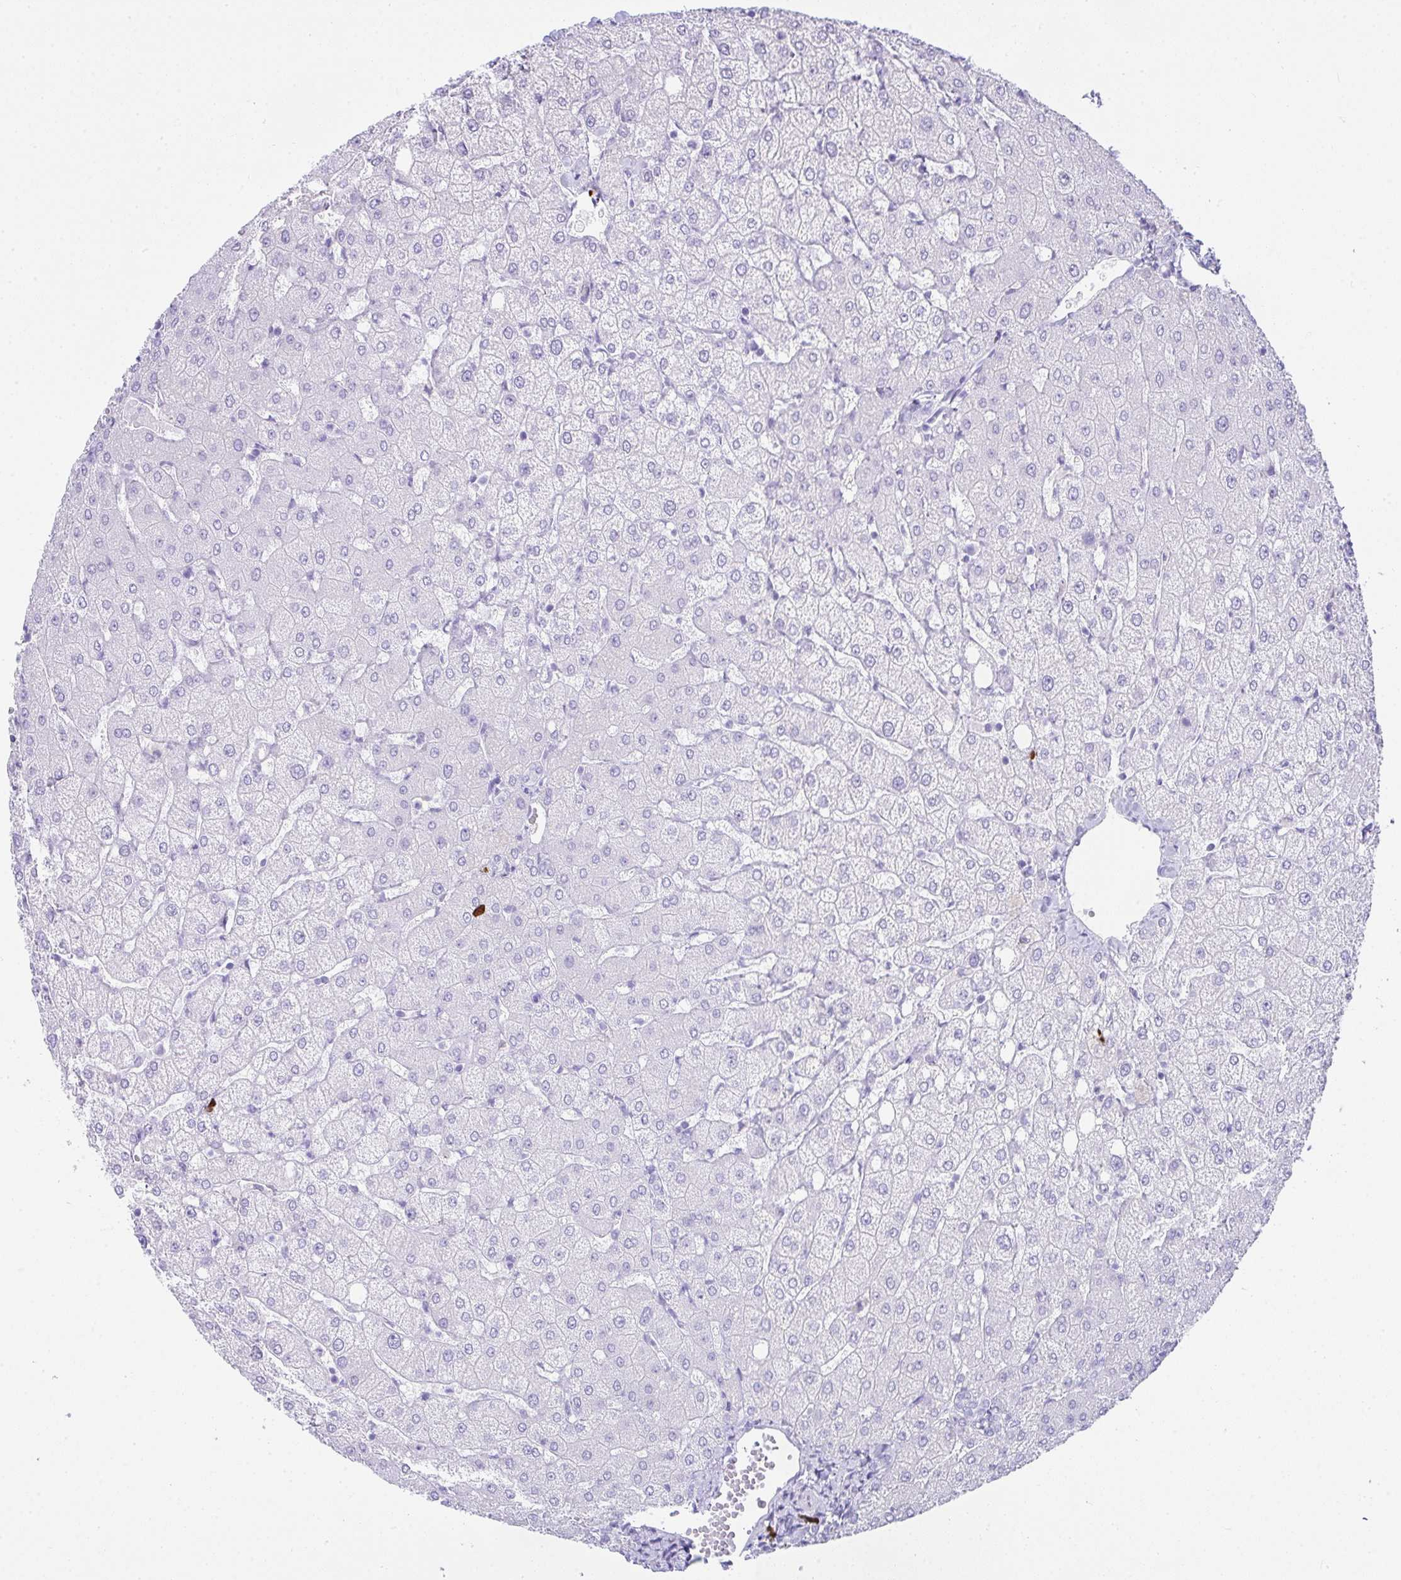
{"staining": {"intensity": "negative", "quantity": "none", "location": "none"}, "tissue": "liver", "cell_type": "Cholangiocytes", "image_type": "normal", "snomed": [{"axis": "morphology", "description": "Normal tissue, NOS"}, {"axis": "topography", "description": "Liver"}], "caption": "Photomicrograph shows no protein staining in cholangiocytes of normal liver.", "gene": "CDADC1", "patient": {"sex": "female", "age": 54}}